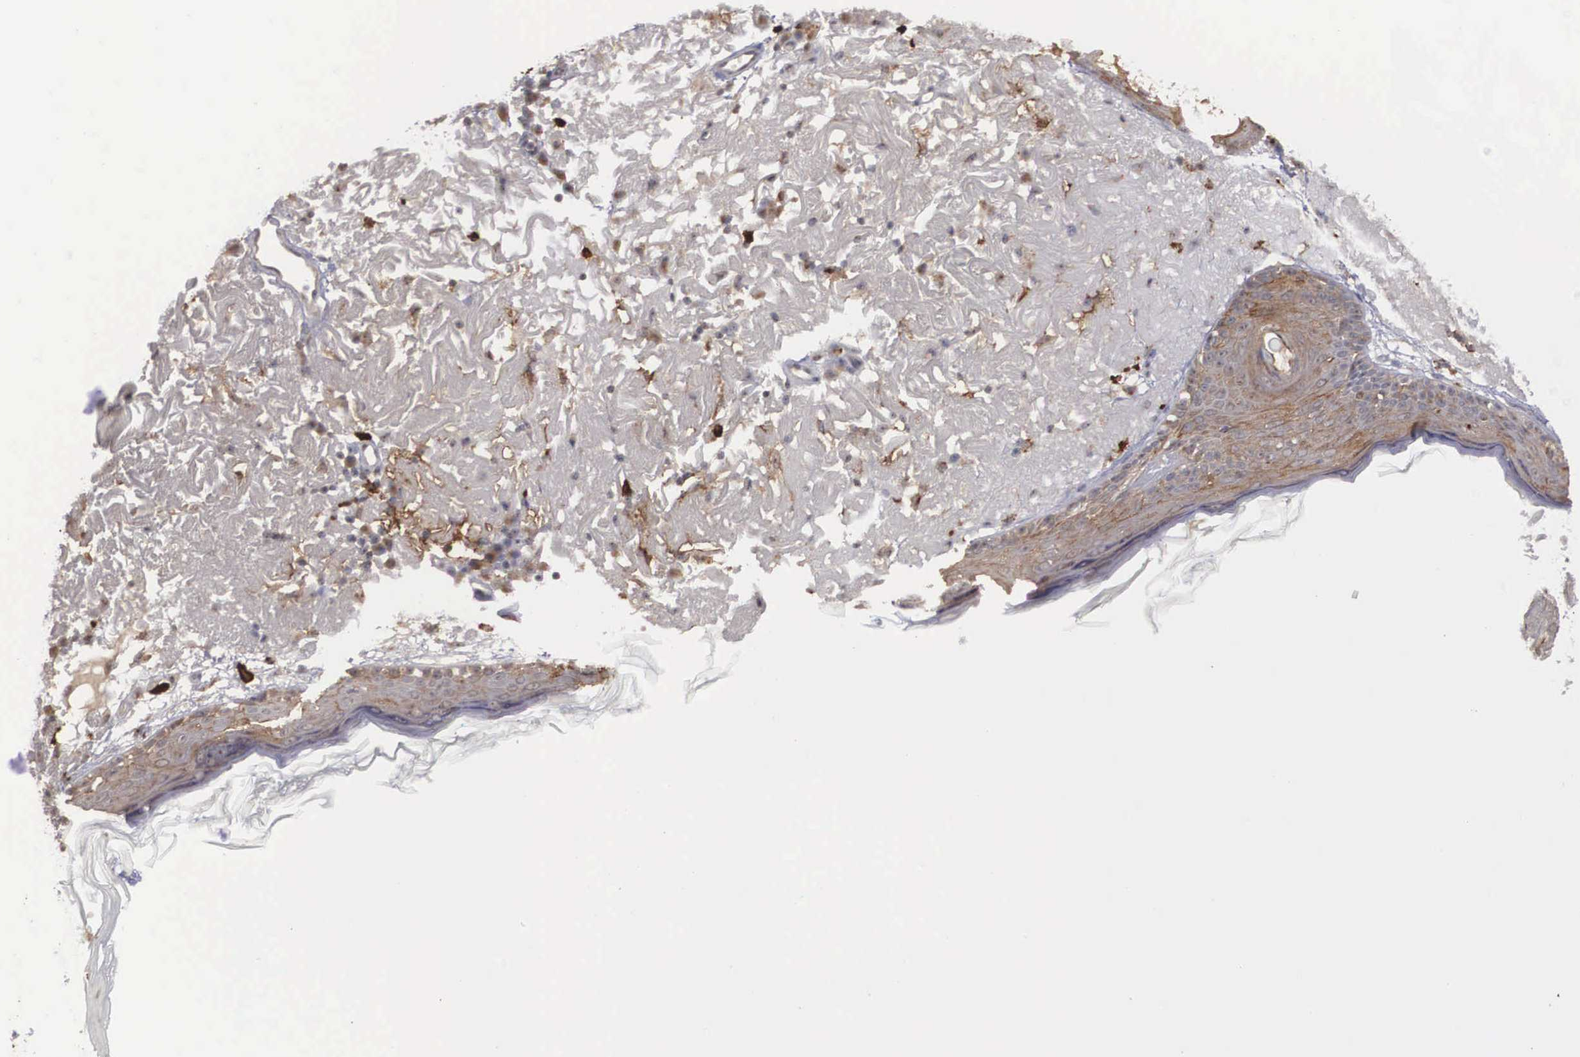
{"staining": {"intensity": "moderate", "quantity": ">75%", "location": "cytoplasmic/membranous"}, "tissue": "skin", "cell_type": "Keratinocytes", "image_type": "normal", "snomed": [{"axis": "morphology", "description": "Normal tissue, NOS"}, {"axis": "topography", "description": "Skin"}], "caption": "Approximately >75% of keratinocytes in benign human skin demonstrate moderate cytoplasmic/membranous protein positivity as visualized by brown immunohistochemical staining.", "gene": "AMN", "patient": {"sex": "female", "age": 90}}